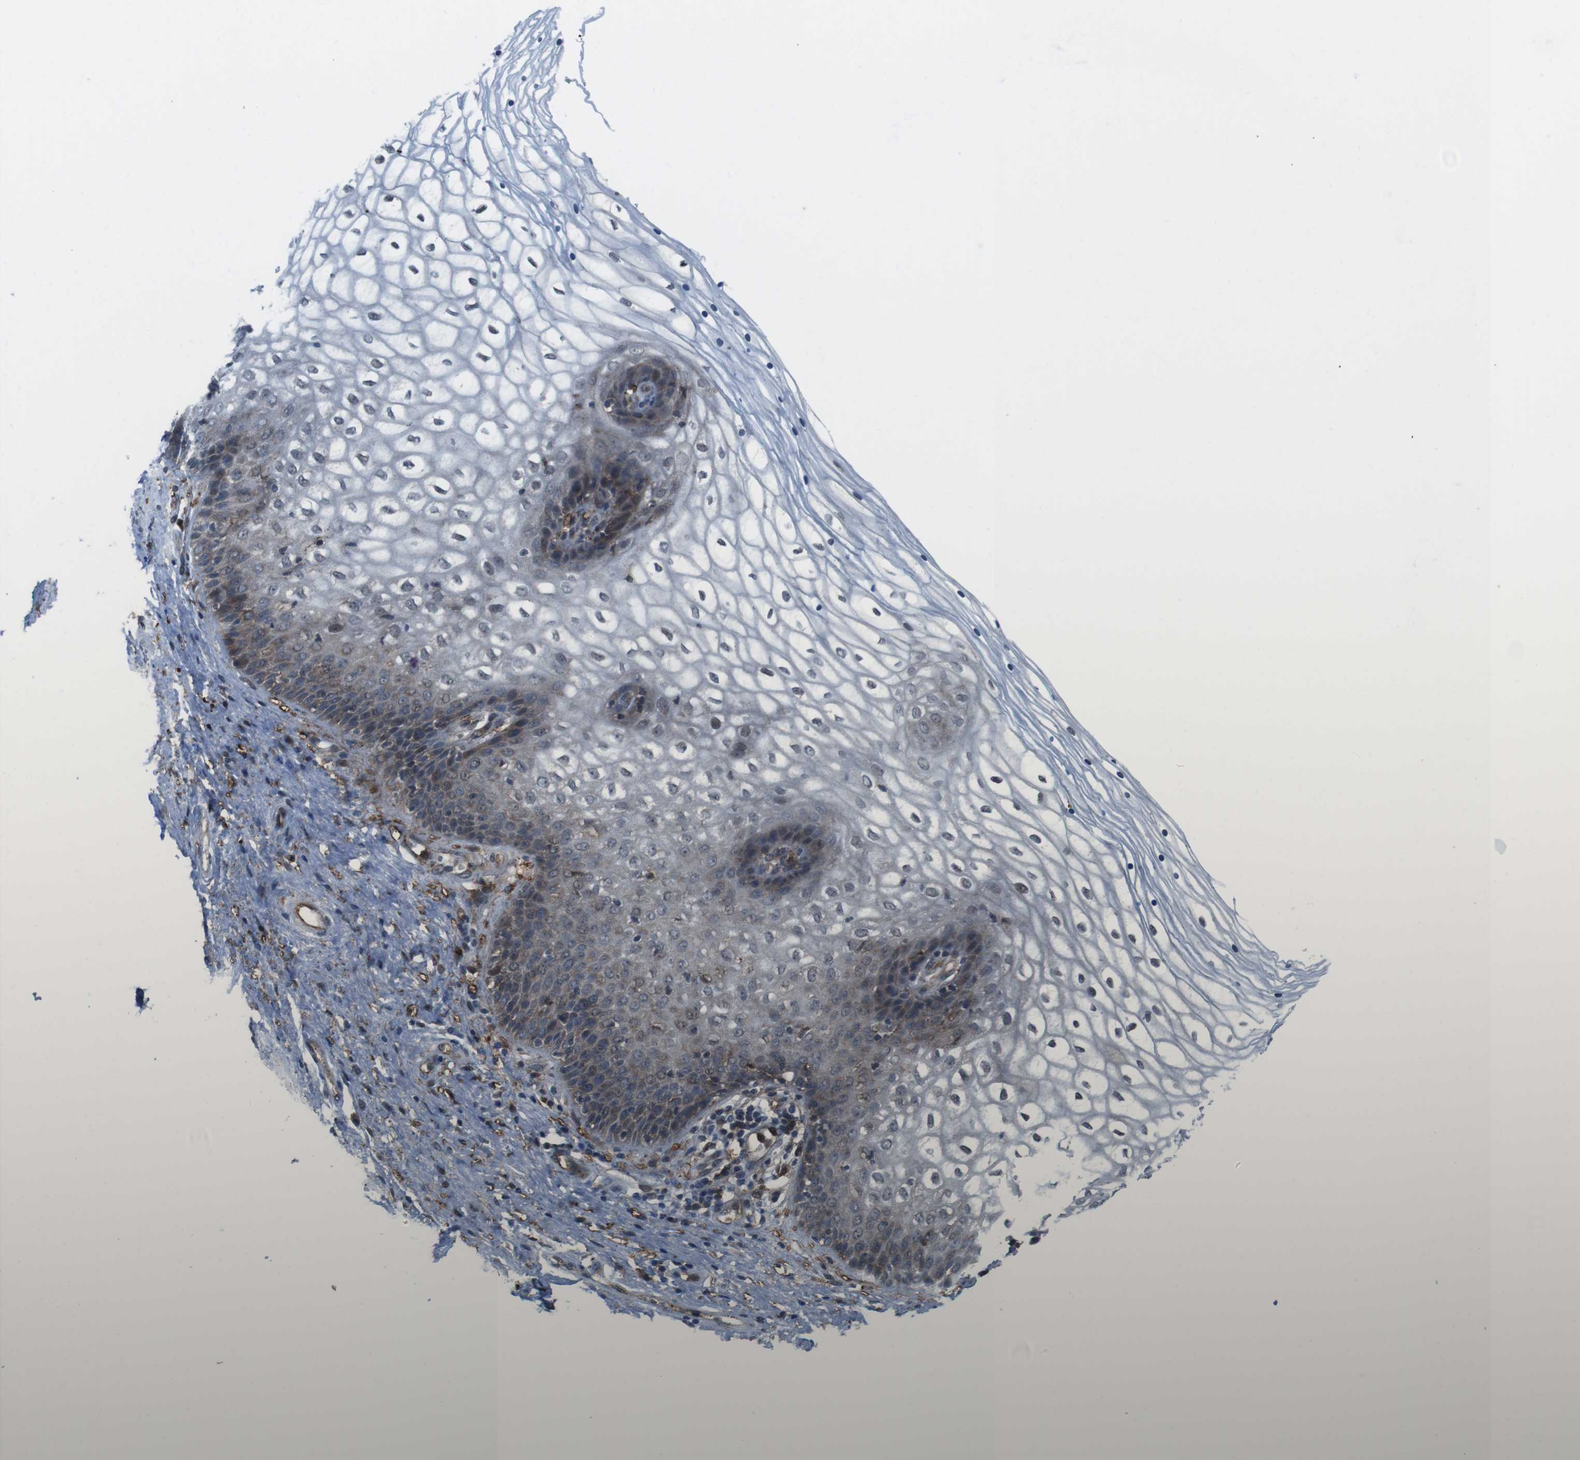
{"staining": {"intensity": "moderate", "quantity": "<25%", "location": "cytoplasmic/membranous"}, "tissue": "vagina", "cell_type": "Squamous epithelial cells", "image_type": "normal", "snomed": [{"axis": "morphology", "description": "Normal tissue, NOS"}, {"axis": "topography", "description": "Vagina"}], "caption": "Approximately <25% of squamous epithelial cells in benign human vagina show moderate cytoplasmic/membranous protein expression as visualized by brown immunohistochemical staining.", "gene": "GDF10", "patient": {"sex": "female", "age": 34}}